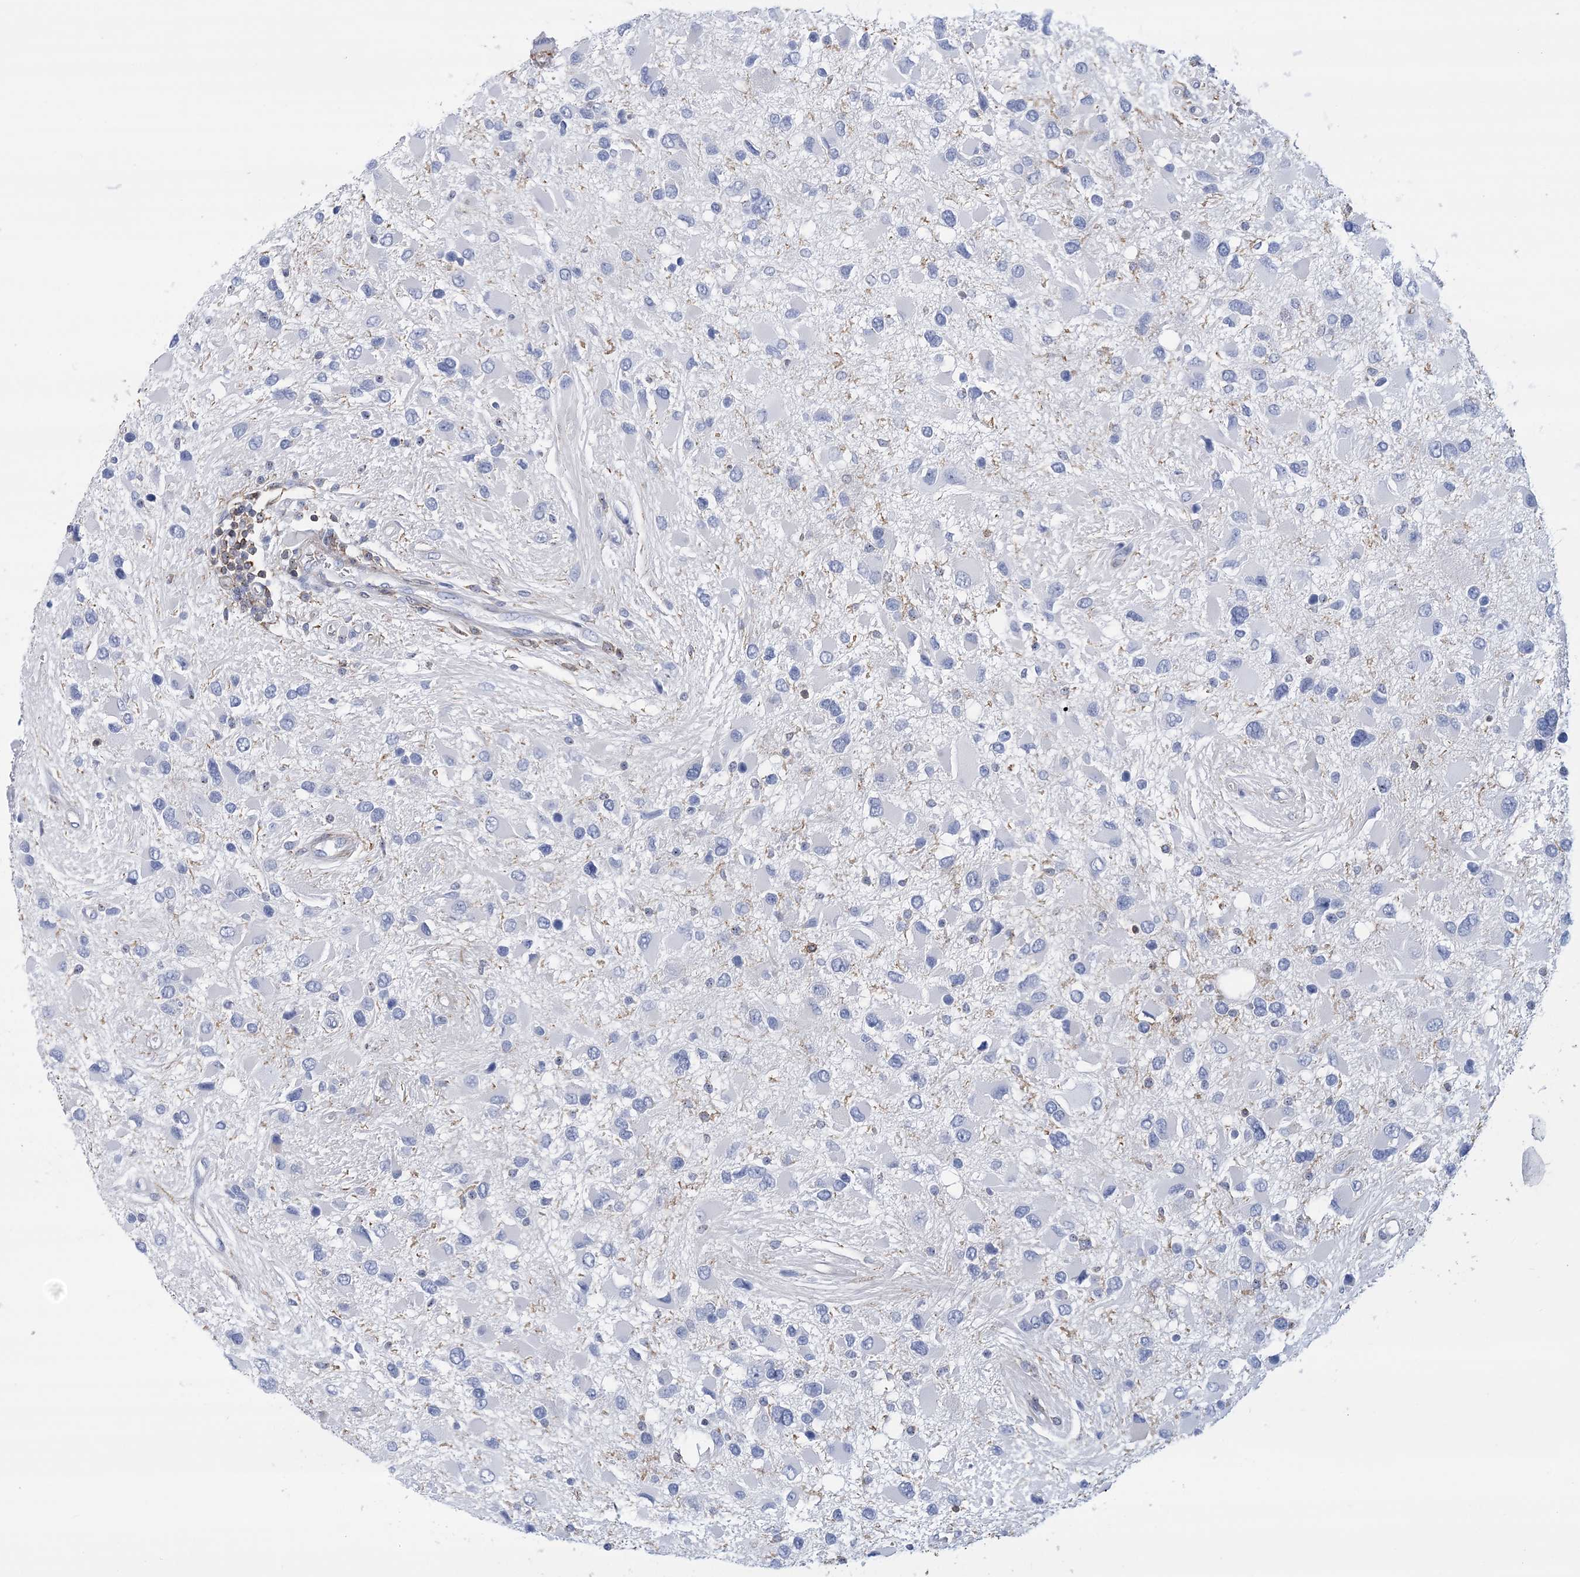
{"staining": {"intensity": "negative", "quantity": "none", "location": "none"}, "tissue": "glioma", "cell_type": "Tumor cells", "image_type": "cancer", "snomed": [{"axis": "morphology", "description": "Glioma, malignant, High grade"}, {"axis": "topography", "description": "Brain"}], "caption": "Photomicrograph shows no protein expression in tumor cells of malignant glioma (high-grade) tissue. (Immunohistochemistry (ihc), brightfield microscopy, high magnification).", "gene": "C11orf21", "patient": {"sex": "male", "age": 53}}